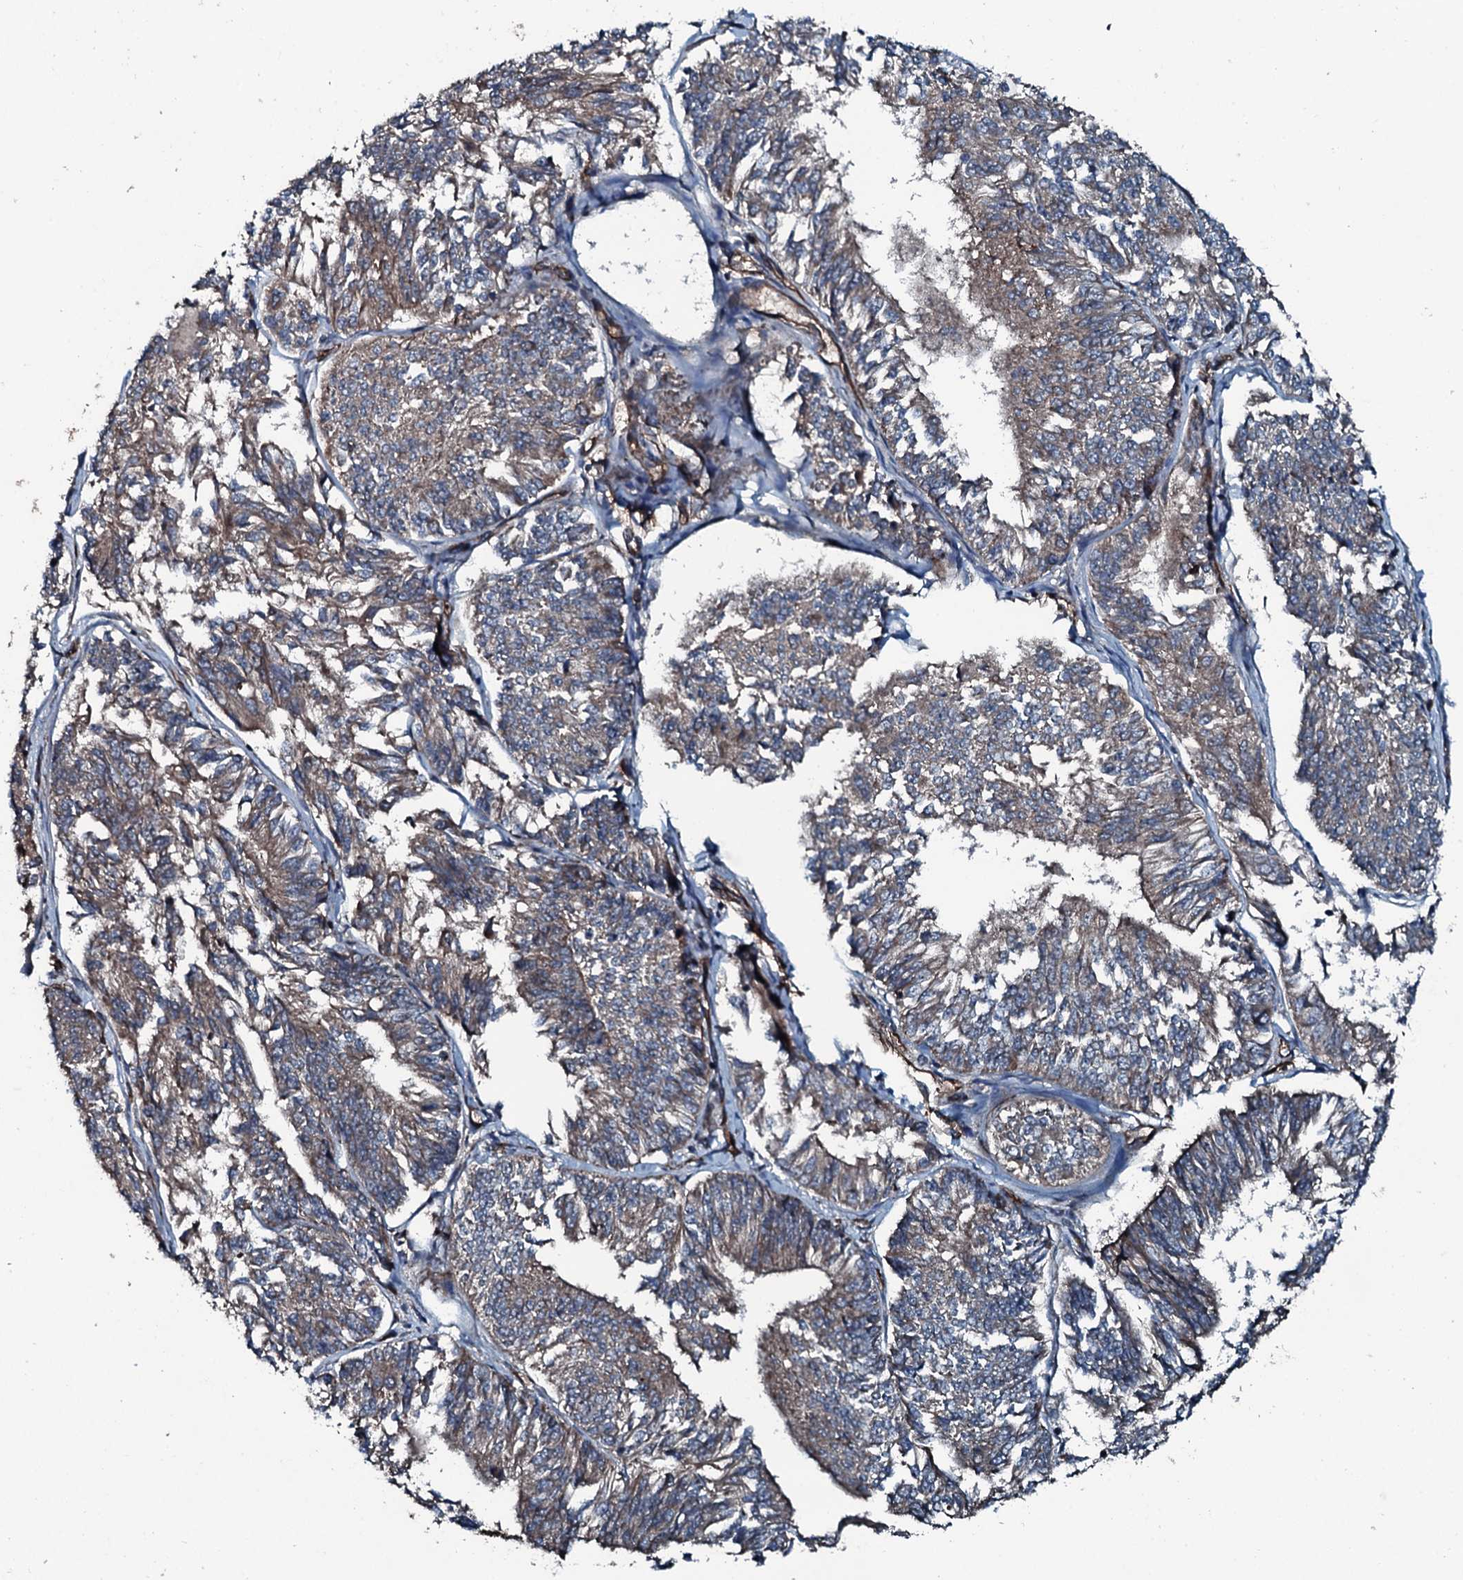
{"staining": {"intensity": "weak", "quantity": ">75%", "location": "cytoplasmic/membranous"}, "tissue": "endometrial cancer", "cell_type": "Tumor cells", "image_type": "cancer", "snomed": [{"axis": "morphology", "description": "Adenocarcinoma, NOS"}, {"axis": "topography", "description": "Endometrium"}], "caption": "Endometrial cancer stained with a protein marker demonstrates weak staining in tumor cells.", "gene": "TRIM7", "patient": {"sex": "female", "age": 58}}